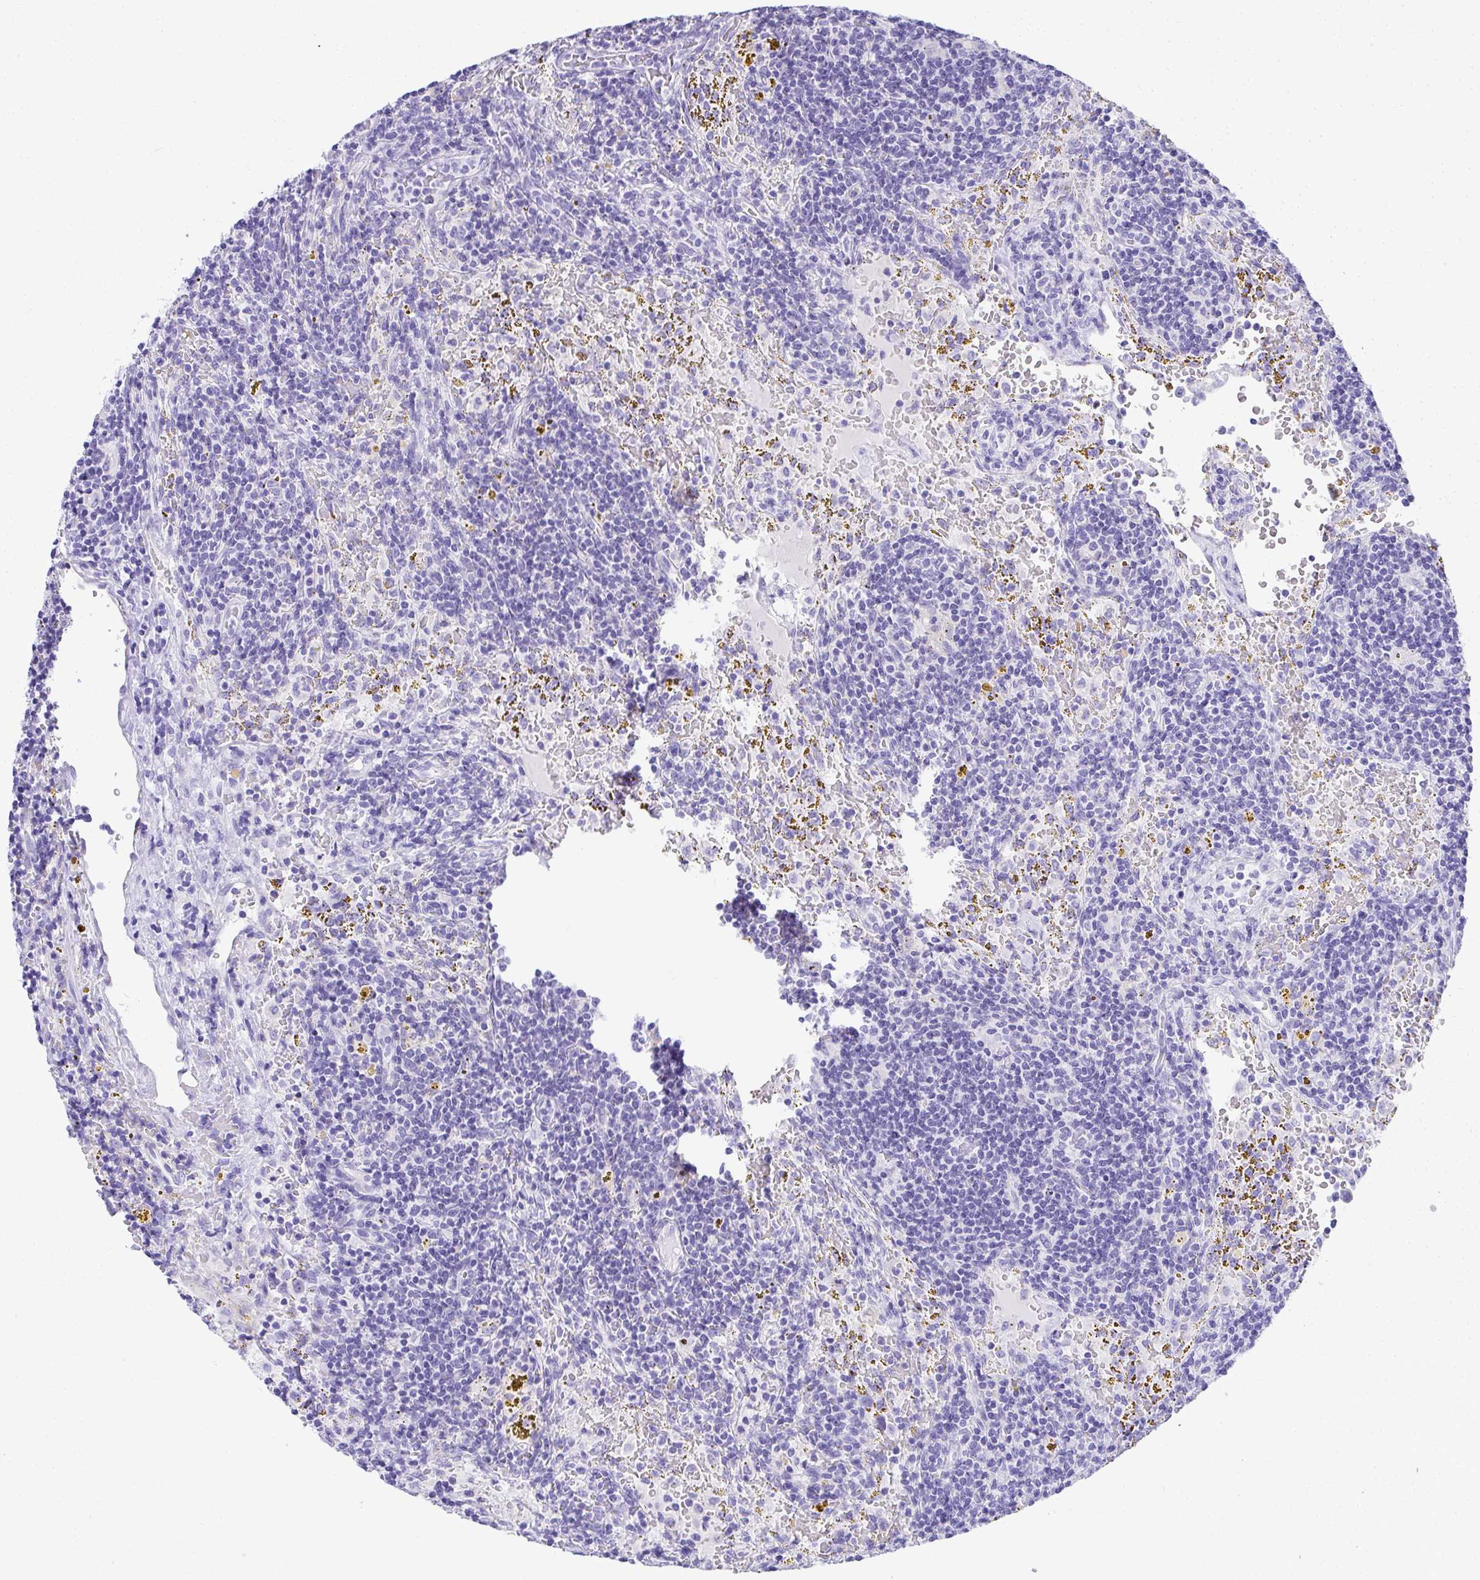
{"staining": {"intensity": "negative", "quantity": "none", "location": "none"}, "tissue": "lymphoma", "cell_type": "Tumor cells", "image_type": "cancer", "snomed": [{"axis": "morphology", "description": "Malignant lymphoma, non-Hodgkin's type, Low grade"}, {"axis": "topography", "description": "Spleen"}], "caption": "Immunohistochemical staining of human lymphoma exhibits no significant expression in tumor cells.", "gene": "AVIL", "patient": {"sex": "female", "age": 70}}